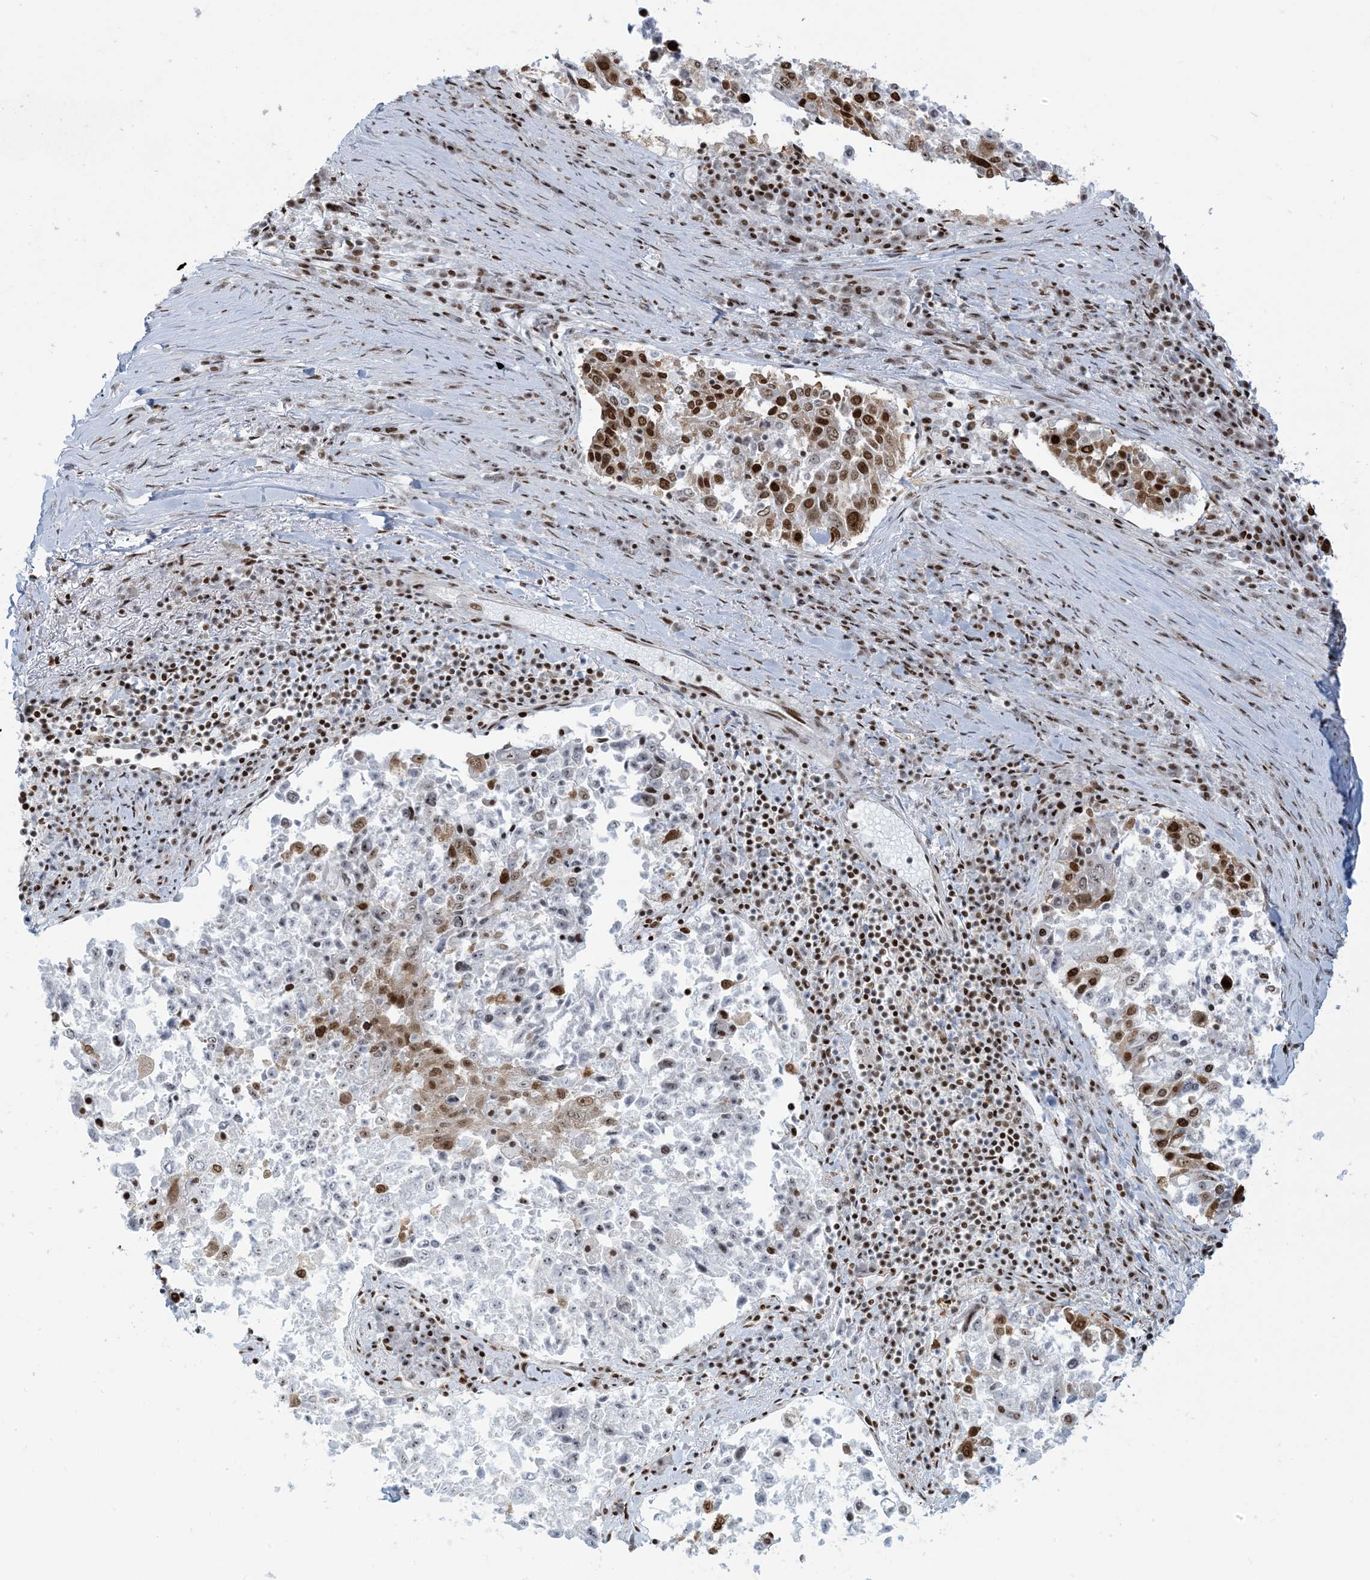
{"staining": {"intensity": "strong", "quantity": "25%-75%", "location": "nuclear"}, "tissue": "lung cancer", "cell_type": "Tumor cells", "image_type": "cancer", "snomed": [{"axis": "morphology", "description": "Squamous cell carcinoma, NOS"}, {"axis": "topography", "description": "Lung"}], "caption": "Protein staining of lung squamous cell carcinoma tissue reveals strong nuclear expression in about 25%-75% of tumor cells.", "gene": "STAG1", "patient": {"sex": "male", "age": 65}}